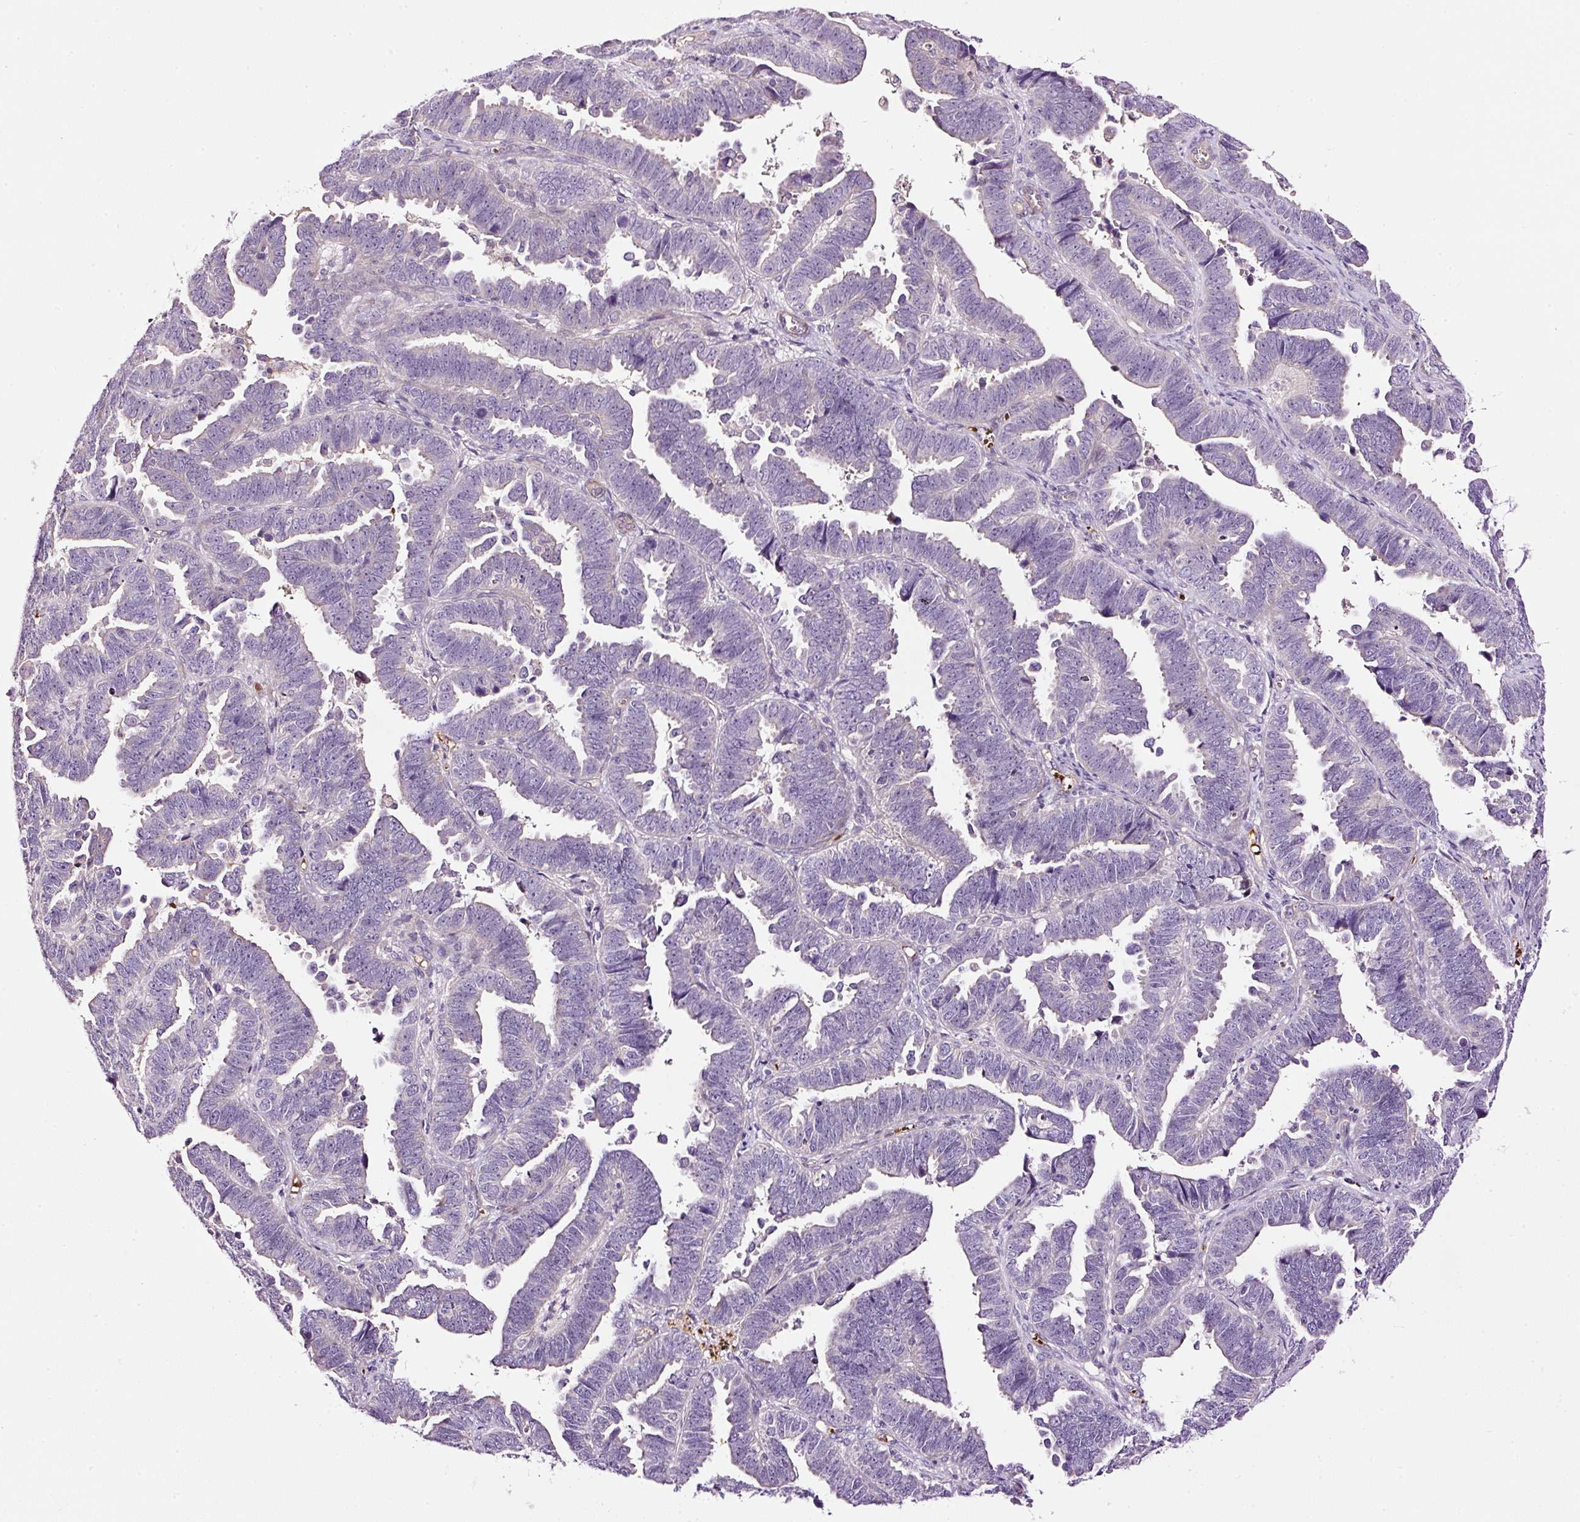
{"staining": {"intensity": "negative", "quantity": "none", "location": "none"}, "tissue": "endometrial cancer", "cell_type": "Tumor cells", "image_type": "cancer", "snomed": [{"axis": "morphology", "description": "Adenocarcinoma, NOS"}, {"axis": "topography", "description": "Endometrium"}], "caption": "Tumor cells show no significant expression in adenocarcinoma (endometrial).", "gene": "USHBP1", "patient": {"sex": "female", "age": 75}}